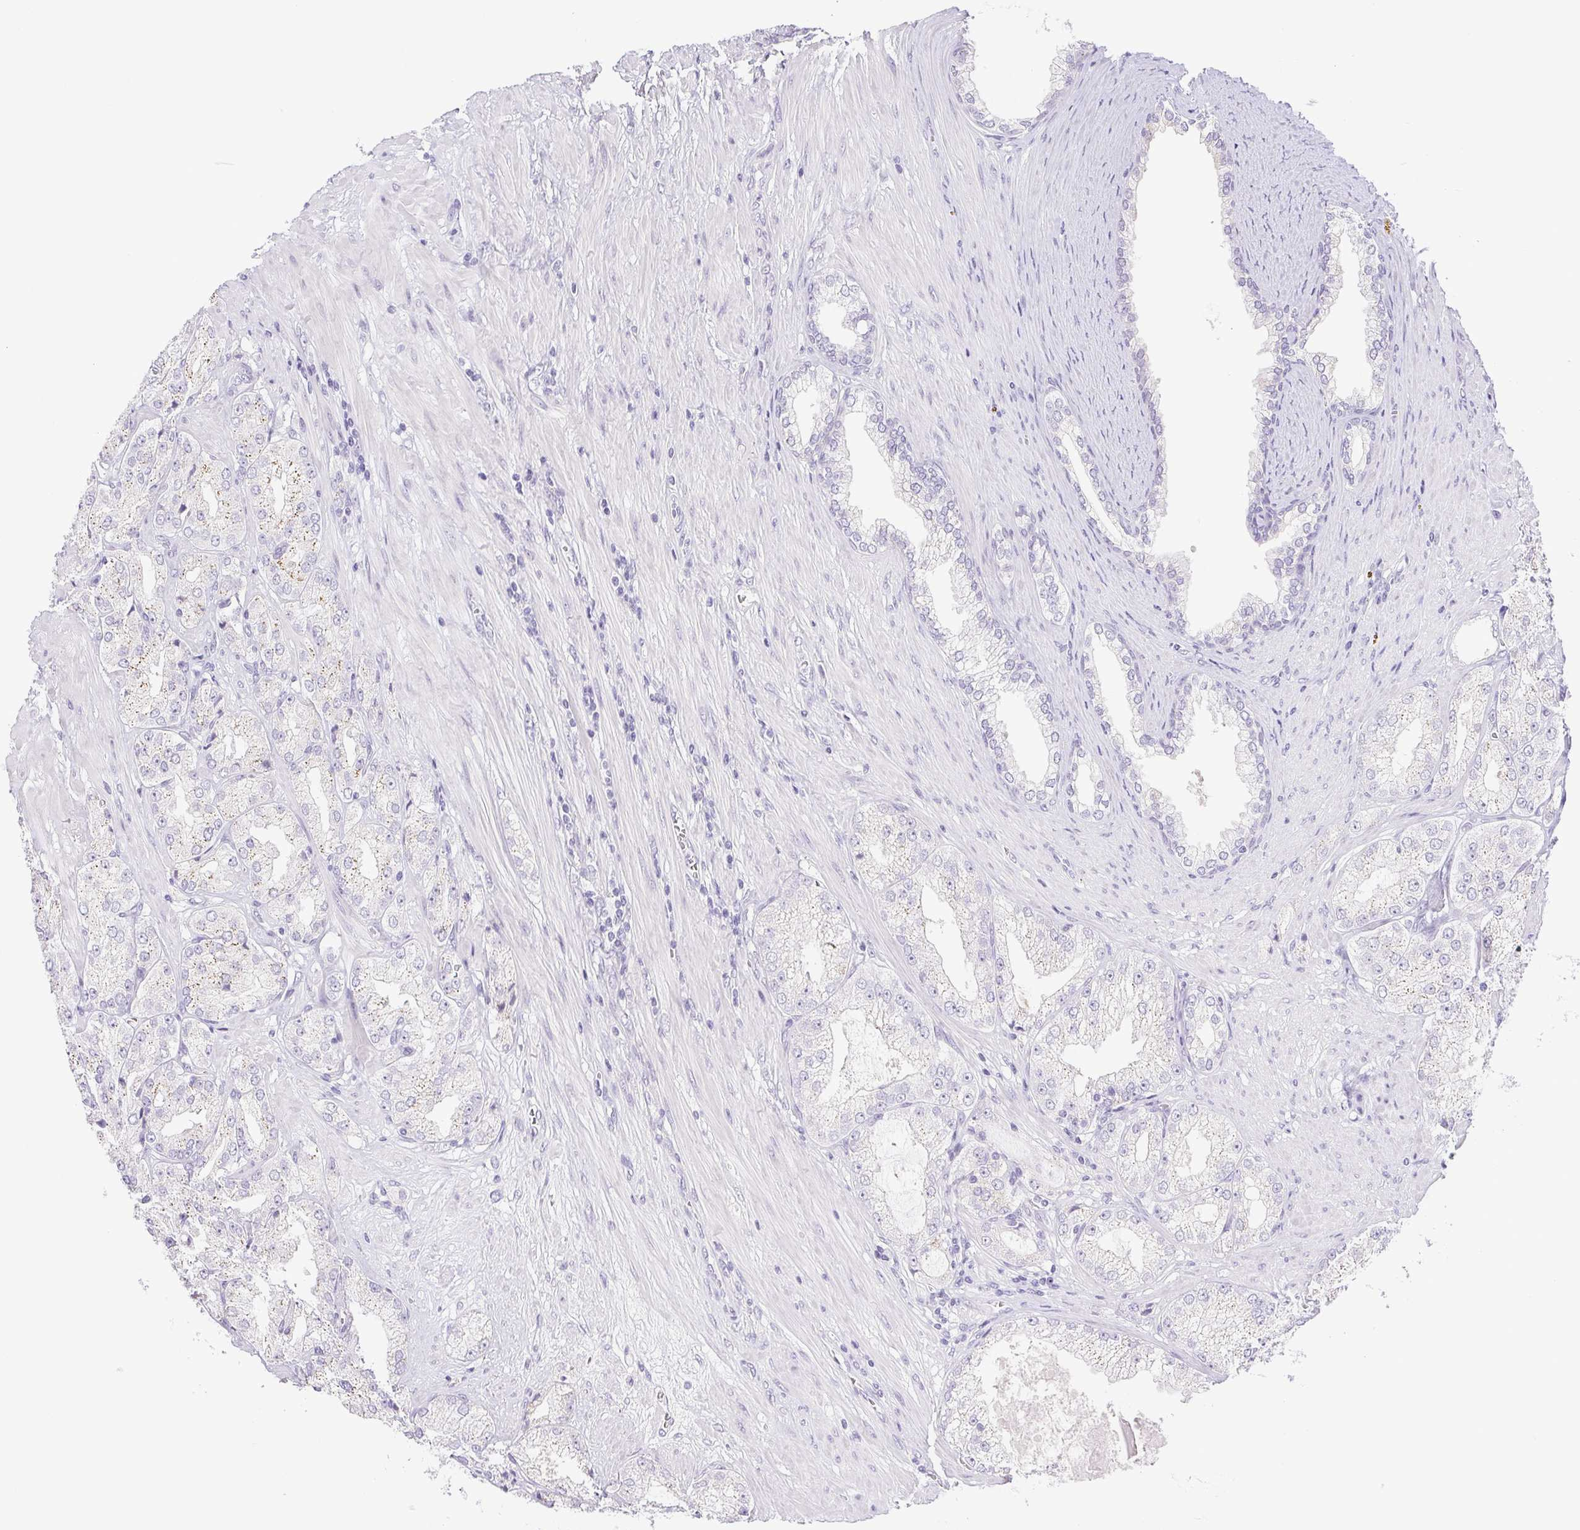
{"staining": {"intensity": "weak", "quantity": "<25%", "location": "cytoplasmic/membranous"}, "tissue": "prostate cancer", "cell_type": "Tumor cells", "image_type": "cancer", "snomed": [{"axis": "morphology", "description": "Adenocarcinoma, High grade"}, {"axis": "topography", "description": "Prostate"}], "caption": "Photomicrograph shows no significant protein staining in tumor cells of prostate cancer.", "gene": "PAPPA2", "patient": {"sex": "male", "age": 68}}